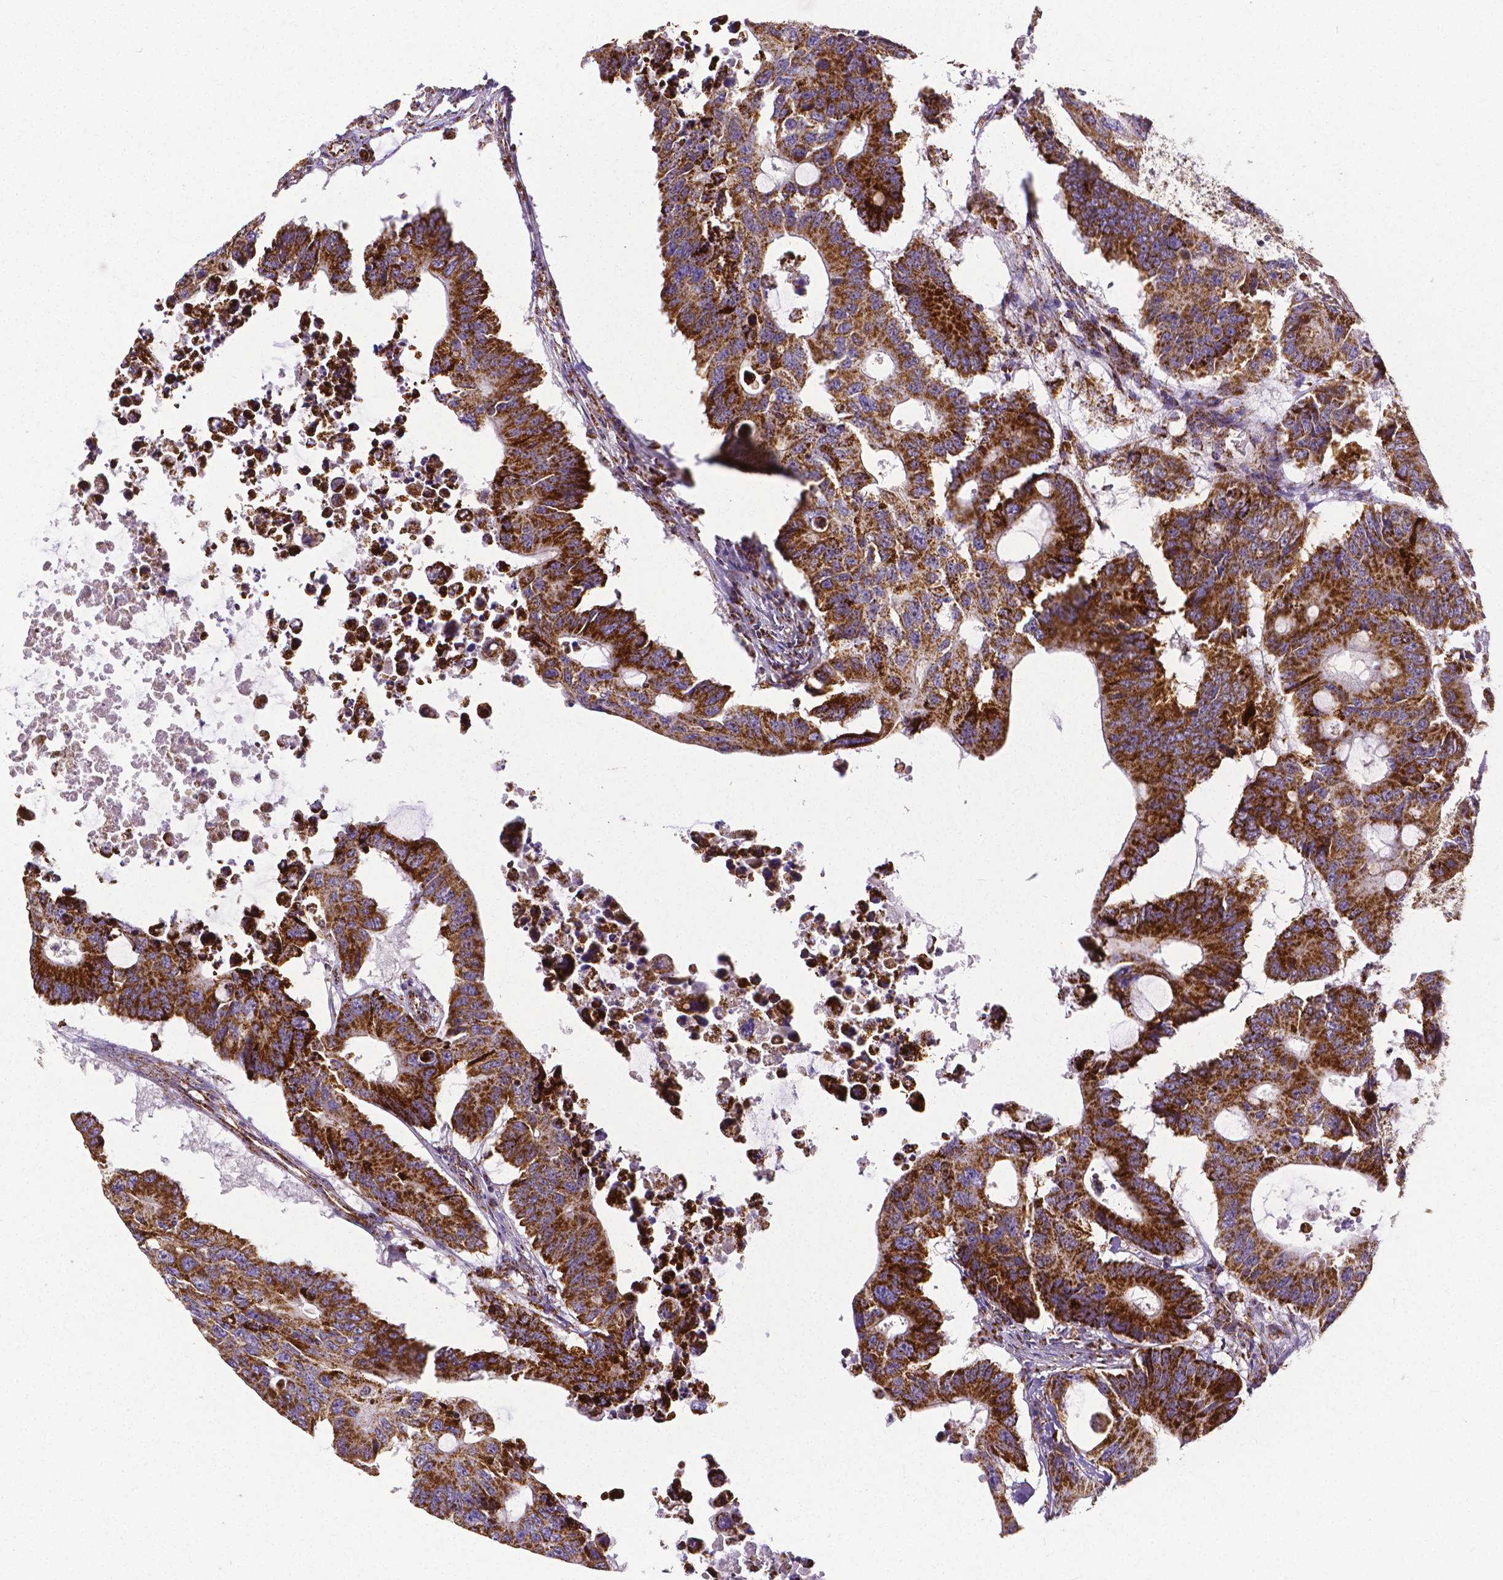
{"staining": {"intensity": "strong", "quantity": ">75%", "location": "cytoplasmic/membranous"}, "tissue": "colorectal cancer", "cell_type": "Tumor cells", "image_type": "cancer", "snomed": [{"axis": "morphology", "description": "Adenocarcinoma, NOS"}, {"axis": "topography", "description": "Colon"}], "caption": "There is high levels of strong cytoplasmic/membranous staining in tumor cells of colorectal cancer (adenocarcinoma), as demonstrated by immunohistochemical staining (brown color).", "gene": "MACC1", "patient": {"sex": "male", "age": 71}}